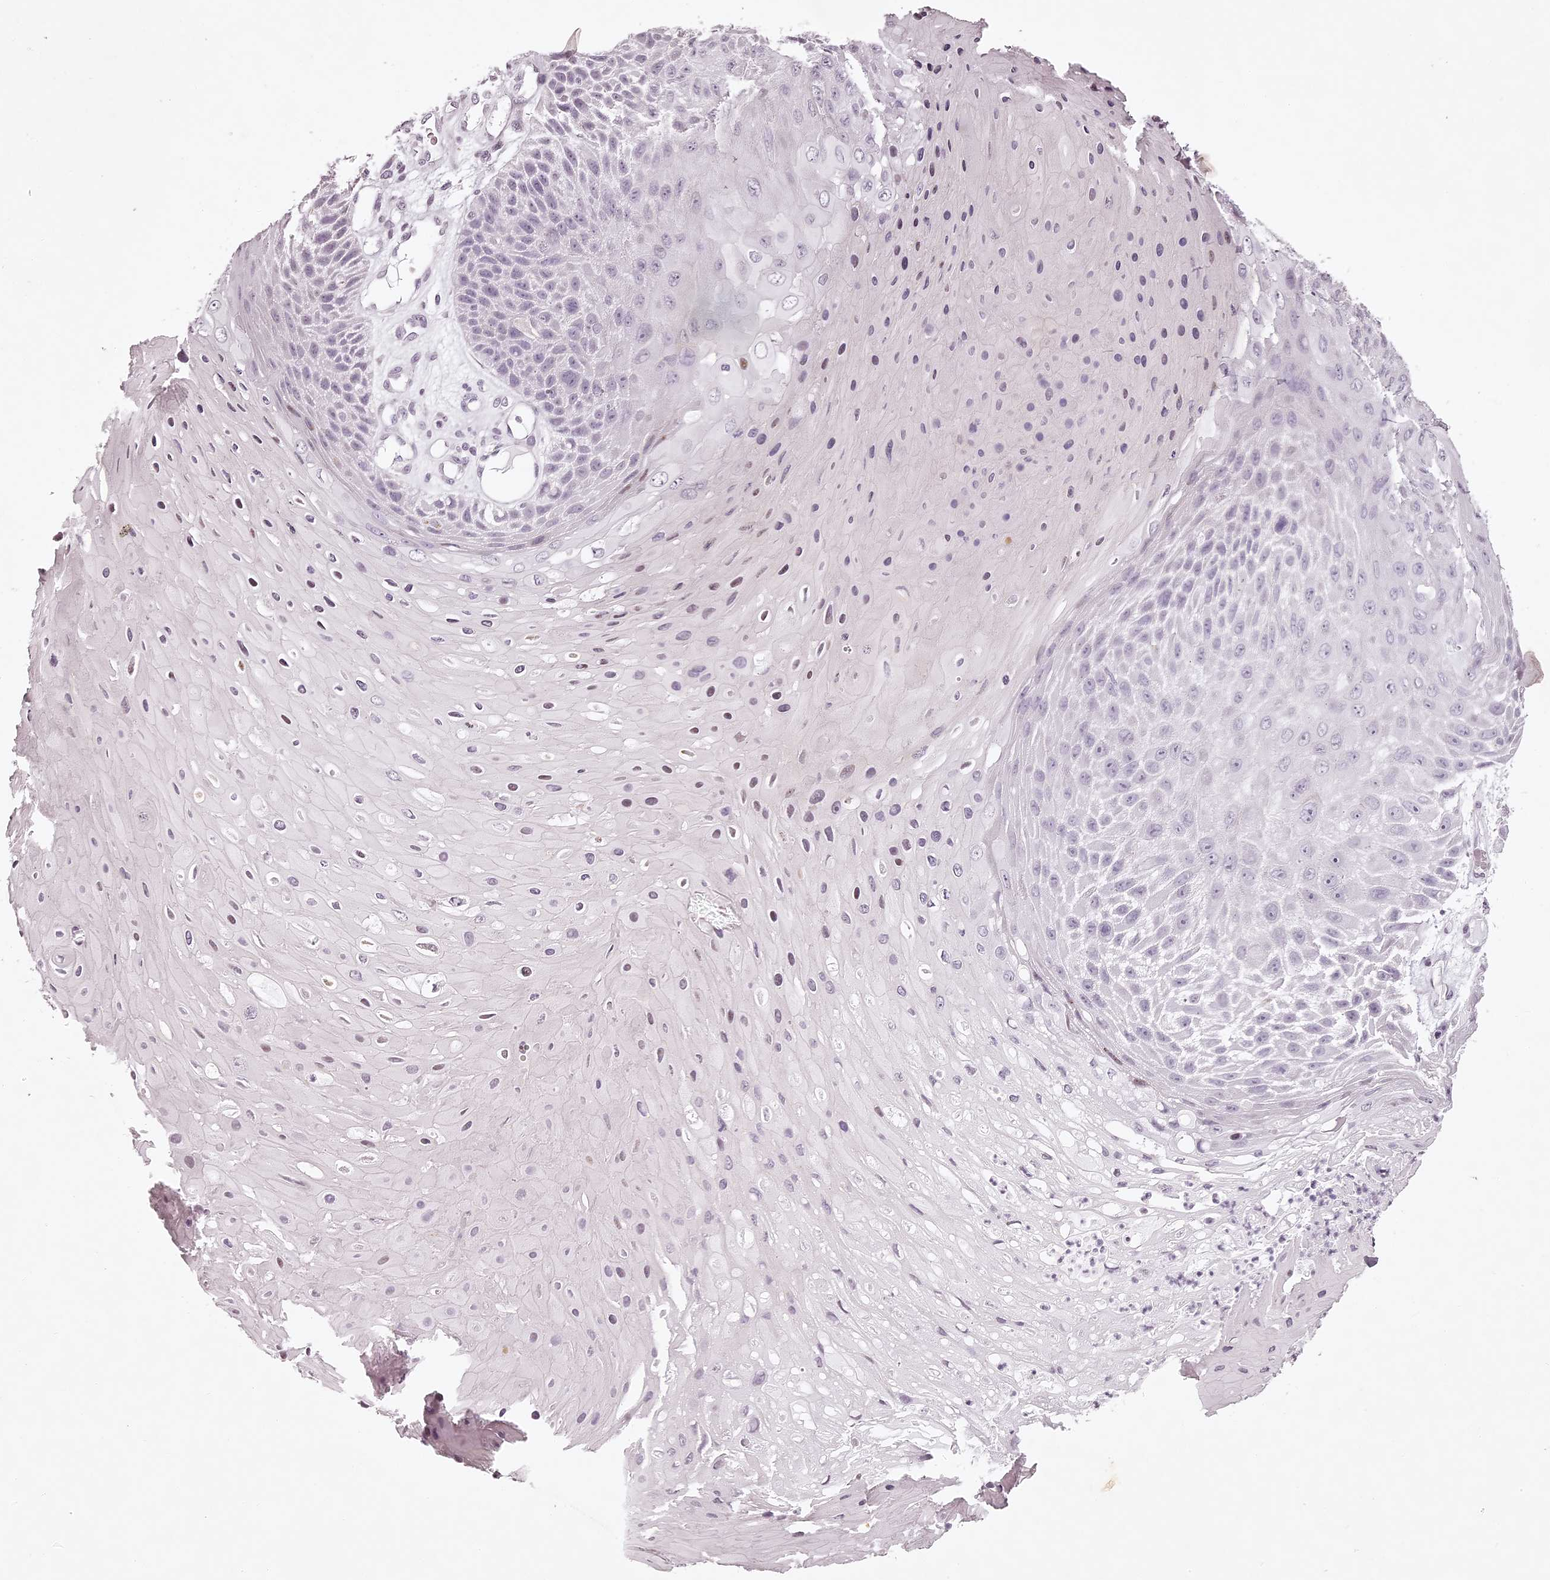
{"staining": {"intensity": "negative", "quantity": "none", "location": "none"}, "tissue": "skin cancer", "cell_type": "Tumor cells", "image_type": "cancer", "snomed": [{"axis": "morphology", "description": "Squamous cell carcinoma, NOS"}, {"axis": "topography", "description": "Skin"}], "caption": "Tumor cells show no significant protein positivity in skin cancer (squamous cell carcinoma).", "gene": "ELAPOR1", "patient": {"sex": "female", "age": 88}}